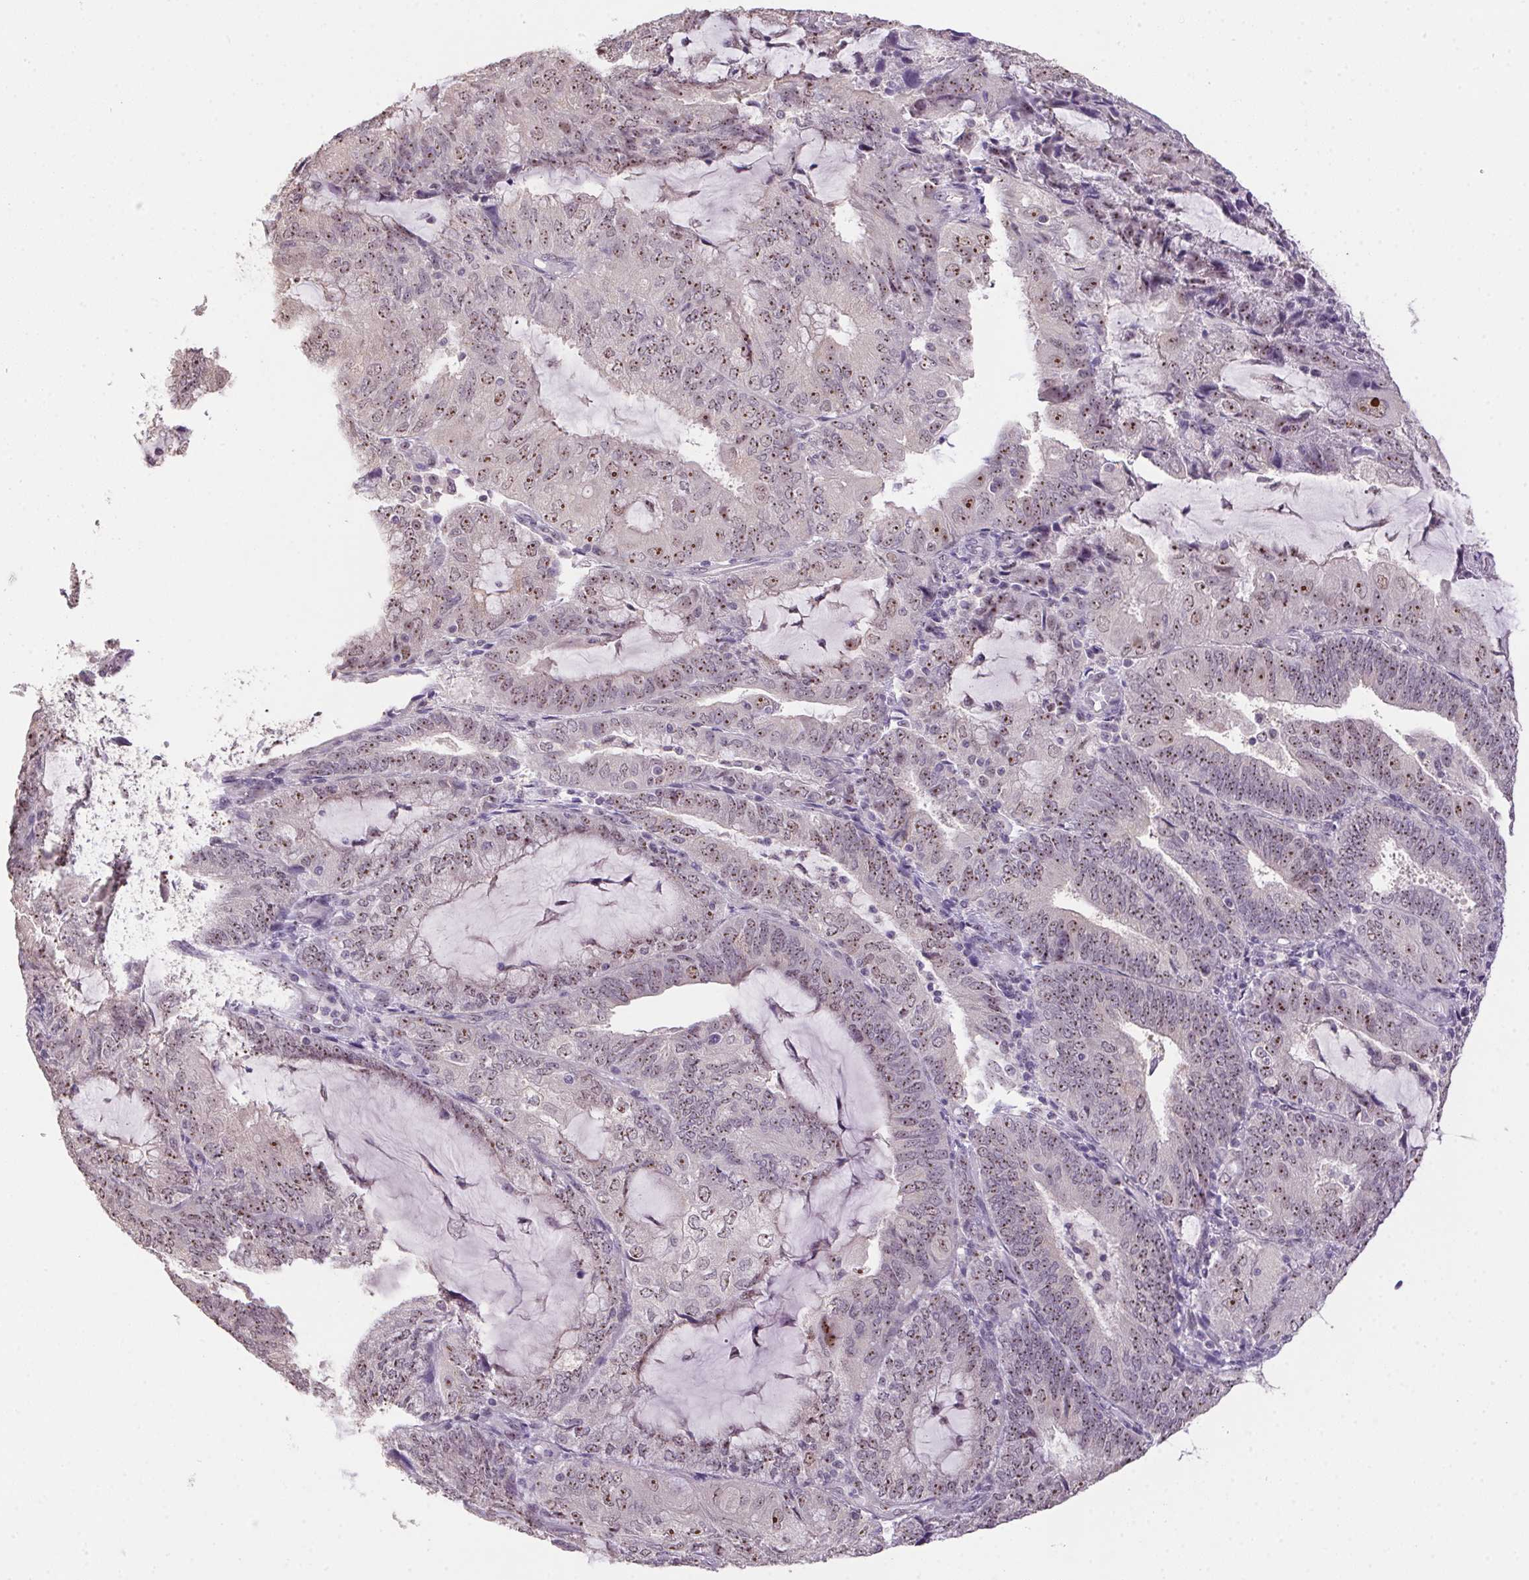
{"staining": {"intensity": "moderate", "quantity": ">75%", "location": "nuclear"}, "tissue": "endometrial cancer", "cell_type": "Tumor cells", "image_type": "cancer", "snomed": [{"axis": "morphology", "description": "Adenocarcinoma, NOS"}, {"axis": "topography", "description": "Endometrium"}], "caption": "An IHC micrograph of neoplastic tissue is shown. Protein staining in brown labels moderate nuclear positivity in endometrial cancer within tumor cells. Immunohistochemistry stains the protein of interest in brown and the nuclei are stained blue.", "gene": "BATF2", "patient": {"sex": "female", "age": 81}}